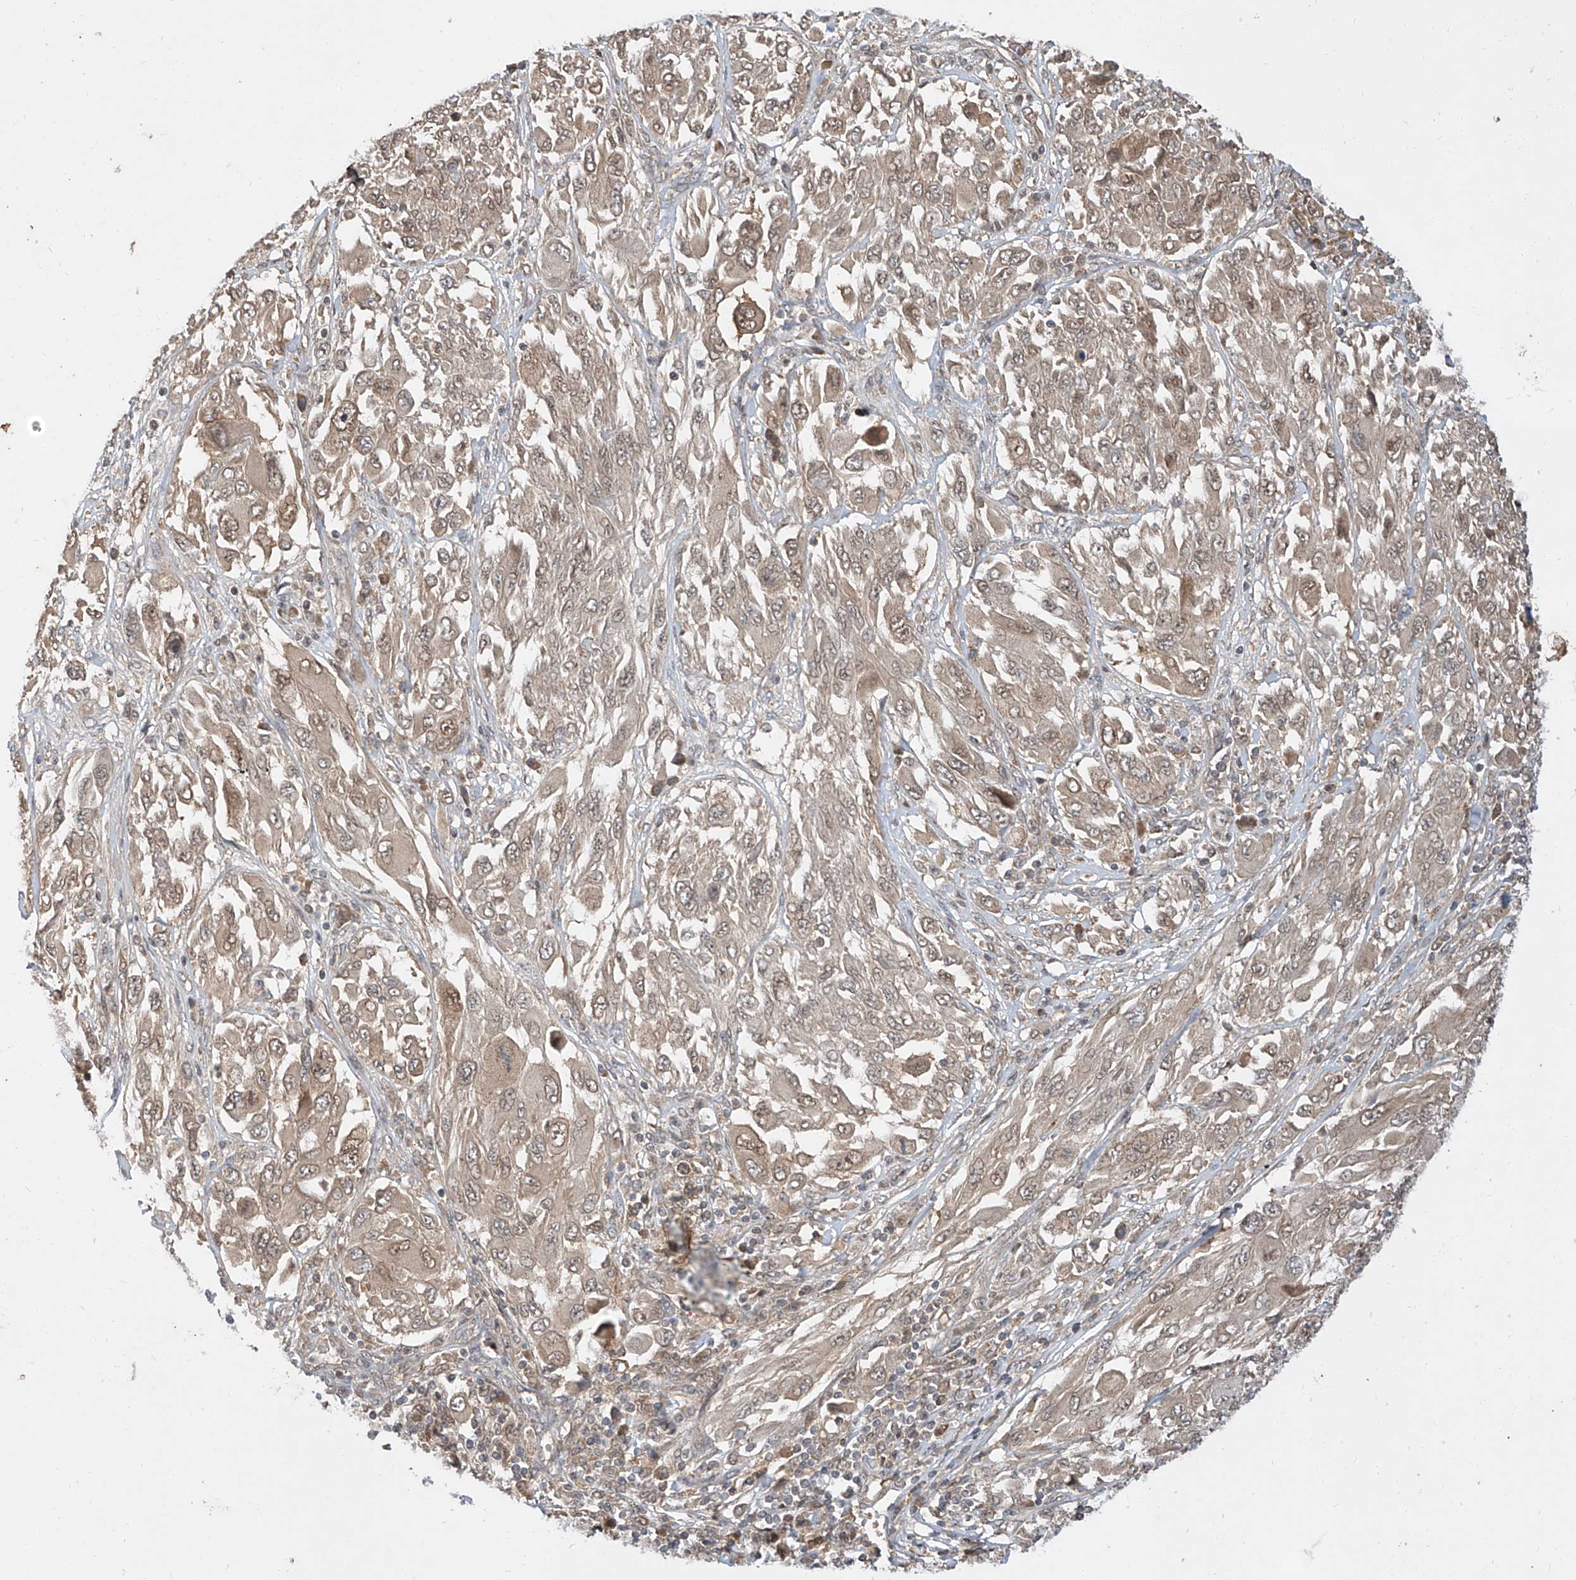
{"staining": {"intensity": "weak", "quantity": ">75%", "location": "cytoplasmic/membranous,nuclear"}, "tissue": "melanoma", "cell_type": "Tumor cells", "image_type": "cancer", "snomed": [{"axis": "morphology", "description": "Malignant melanoma, NOS"}, {"axis": "topography", "description": "Skin"}], "caption": "A histopathology image of human melanoma stained for a protein displays weak cytoplasmic/membranous and nuclear brown staining in tumor cells. (IHC, brightfield microscopy, high magnification).", "gene": "DIRAS3", "patient": {"sex": "female", "age": 91}}